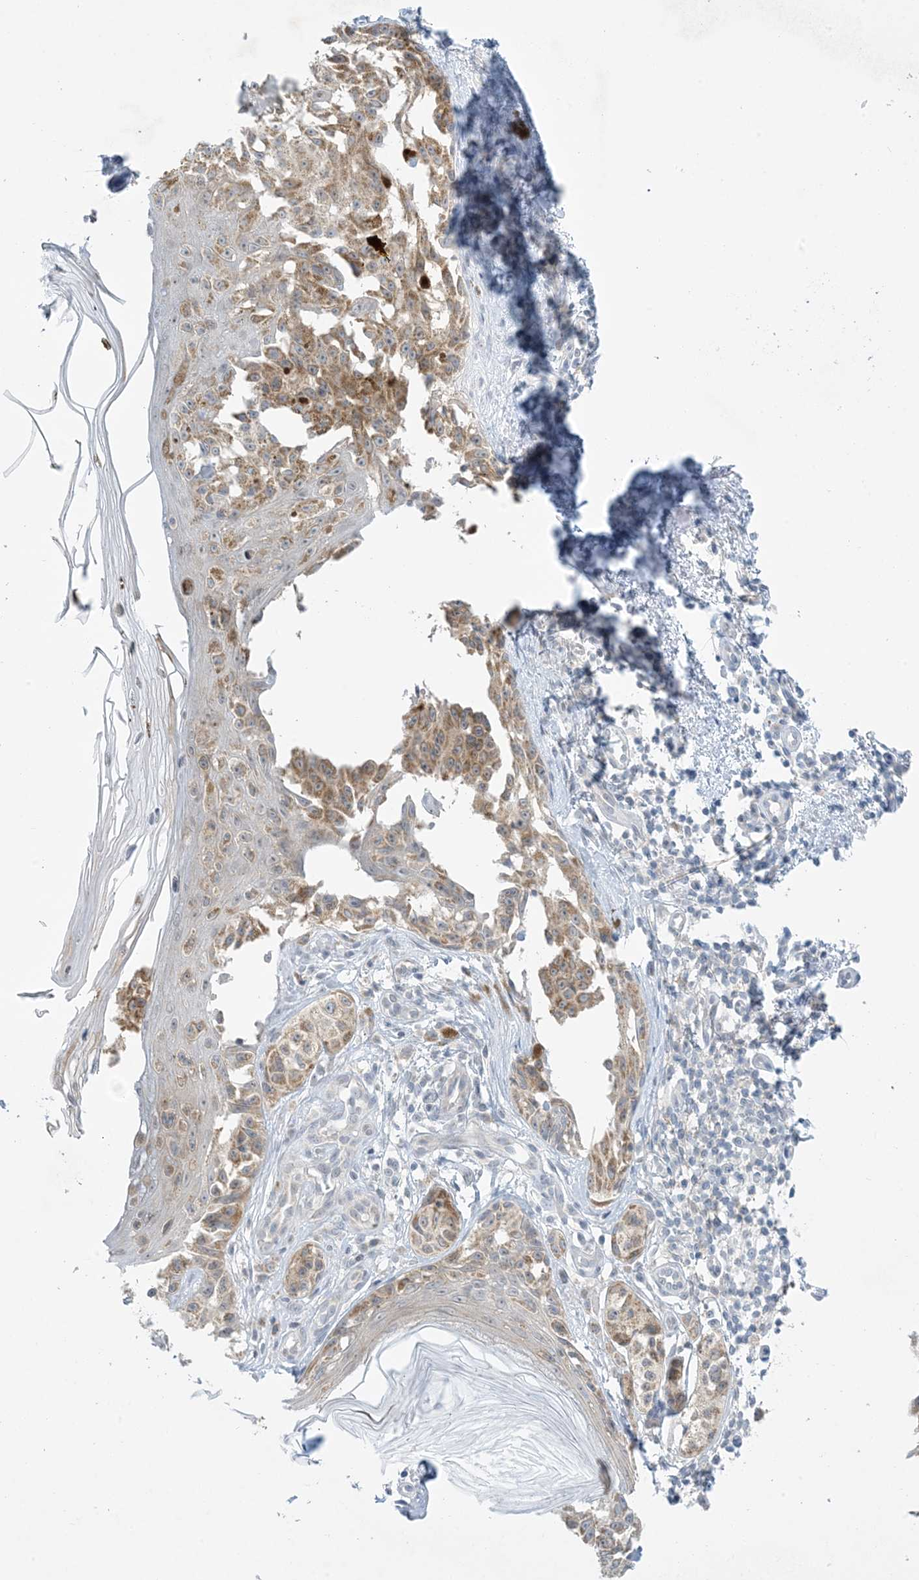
{"staining": {"intensity": "weak", "quantity": ">75%", "location": "cytoplasmic/membranous"}, "tissue": "melanoma", "cell_type": "Tumor cells", "image_type": "cancer", "snomed": [{"axis": "morphology", "description": "Malignant melanoma, NOS"}, {"axis": "topography", "description": "Skin"}], "caption": "DAB (3,3'-diaminobenzidine) immunohistochemical staining of human malignant melanoma displays weak cytoplasmic/membranous protein positivity in approximately >75% of tumor cells.", "gene": "MRPS18A", "patient": {"sex": "female", "age": 50}}